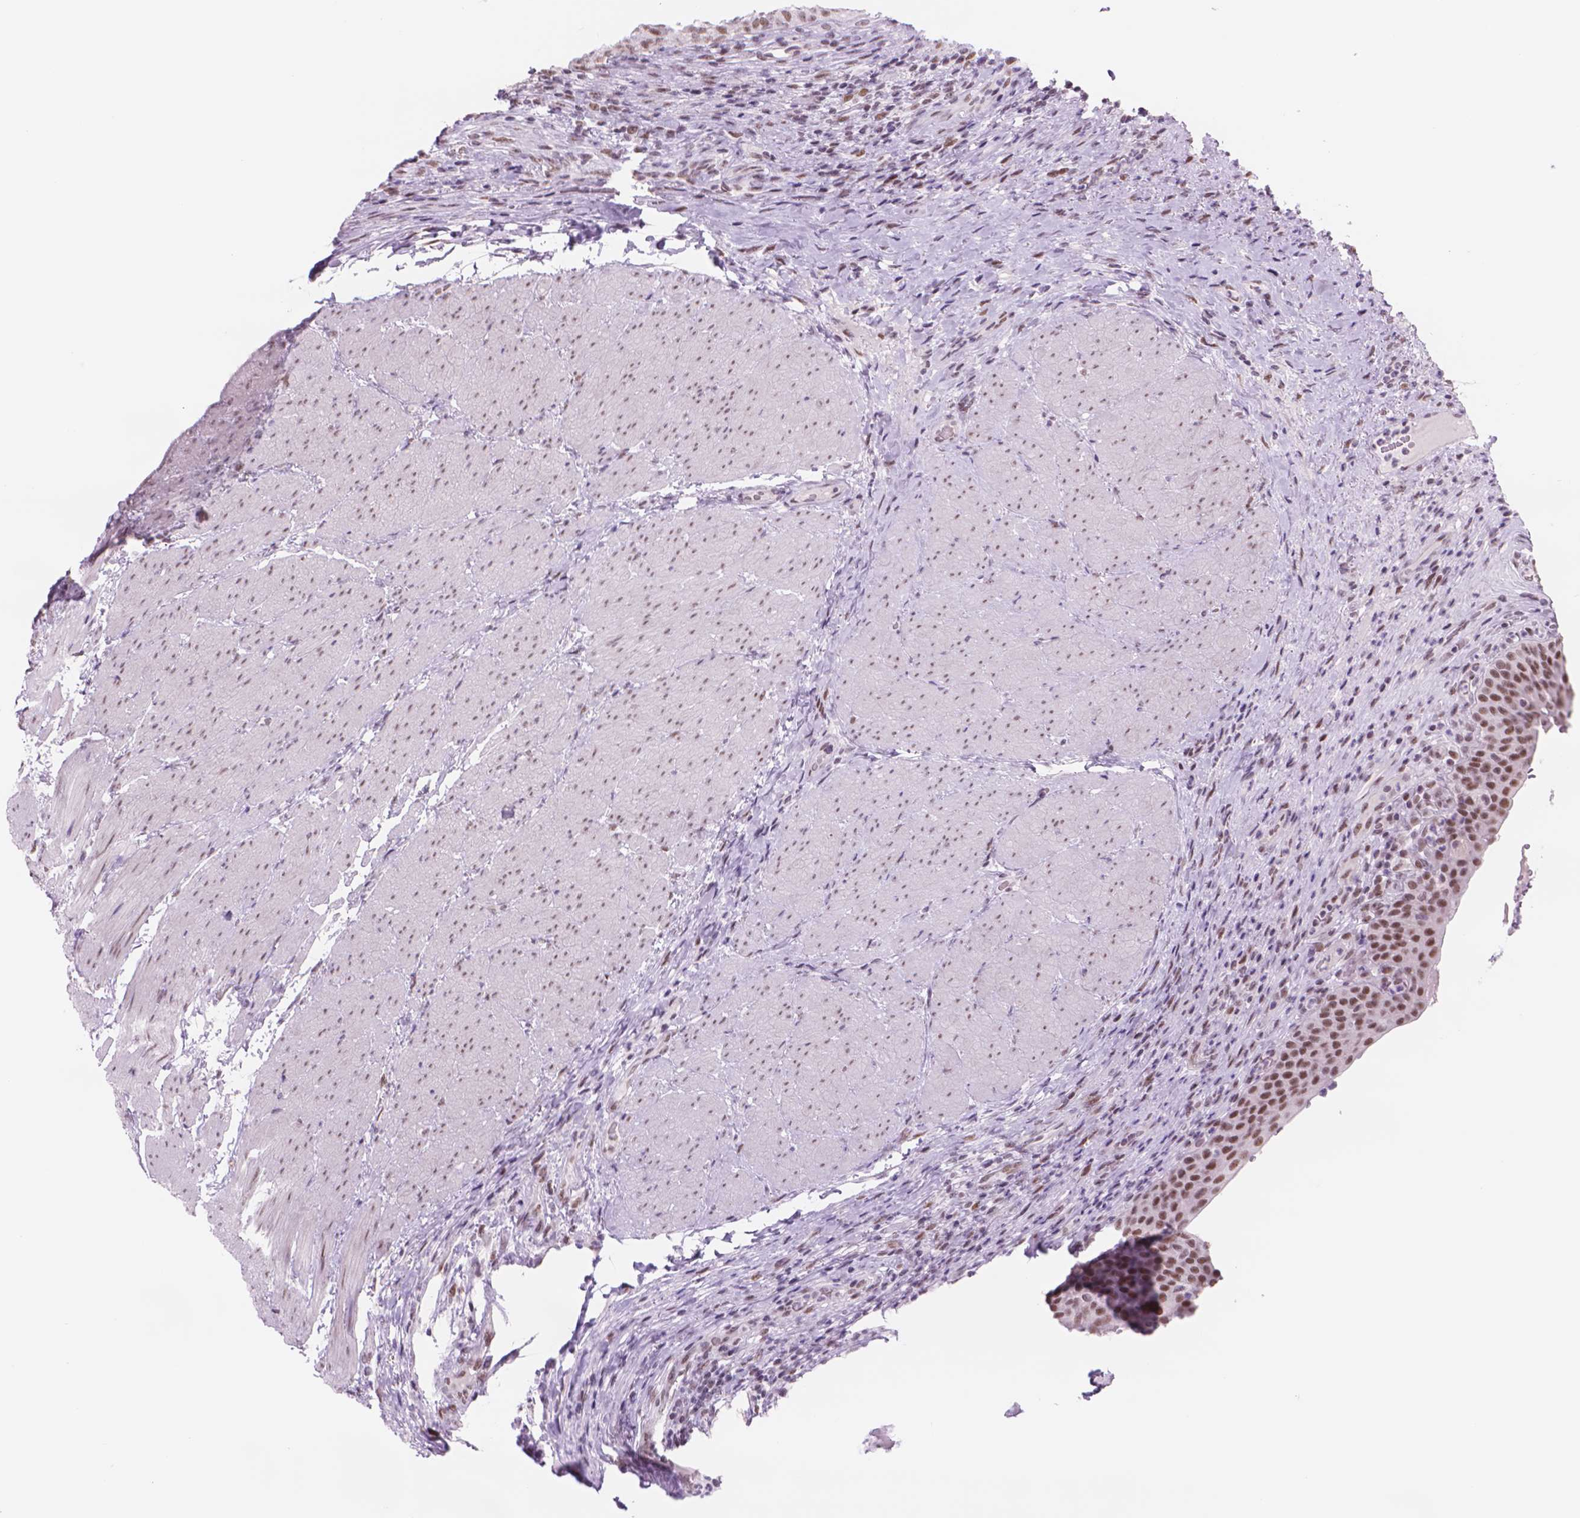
{"staining": {"intensity": "moderate", "quantity": ">75%", "location": "nuclear"}, "tissue": "urinary bladder", "cell_type": "Urothelial cells", "image_type": "normal", "snomed": [{"axis": "morphology", "description": "Normal tissue, NOS"}, {"axis": "topography", "description": "Urinary bladder"}, {"axis": "topography", "description": "Peripheral nerve tissue"}], "caption": "Benign urinary bladder demonstrates moderate nuclear staining in about >75% of urothelial cells.", "gene": "POLR3D", "patient": {"sex": "male", "age": 66}}